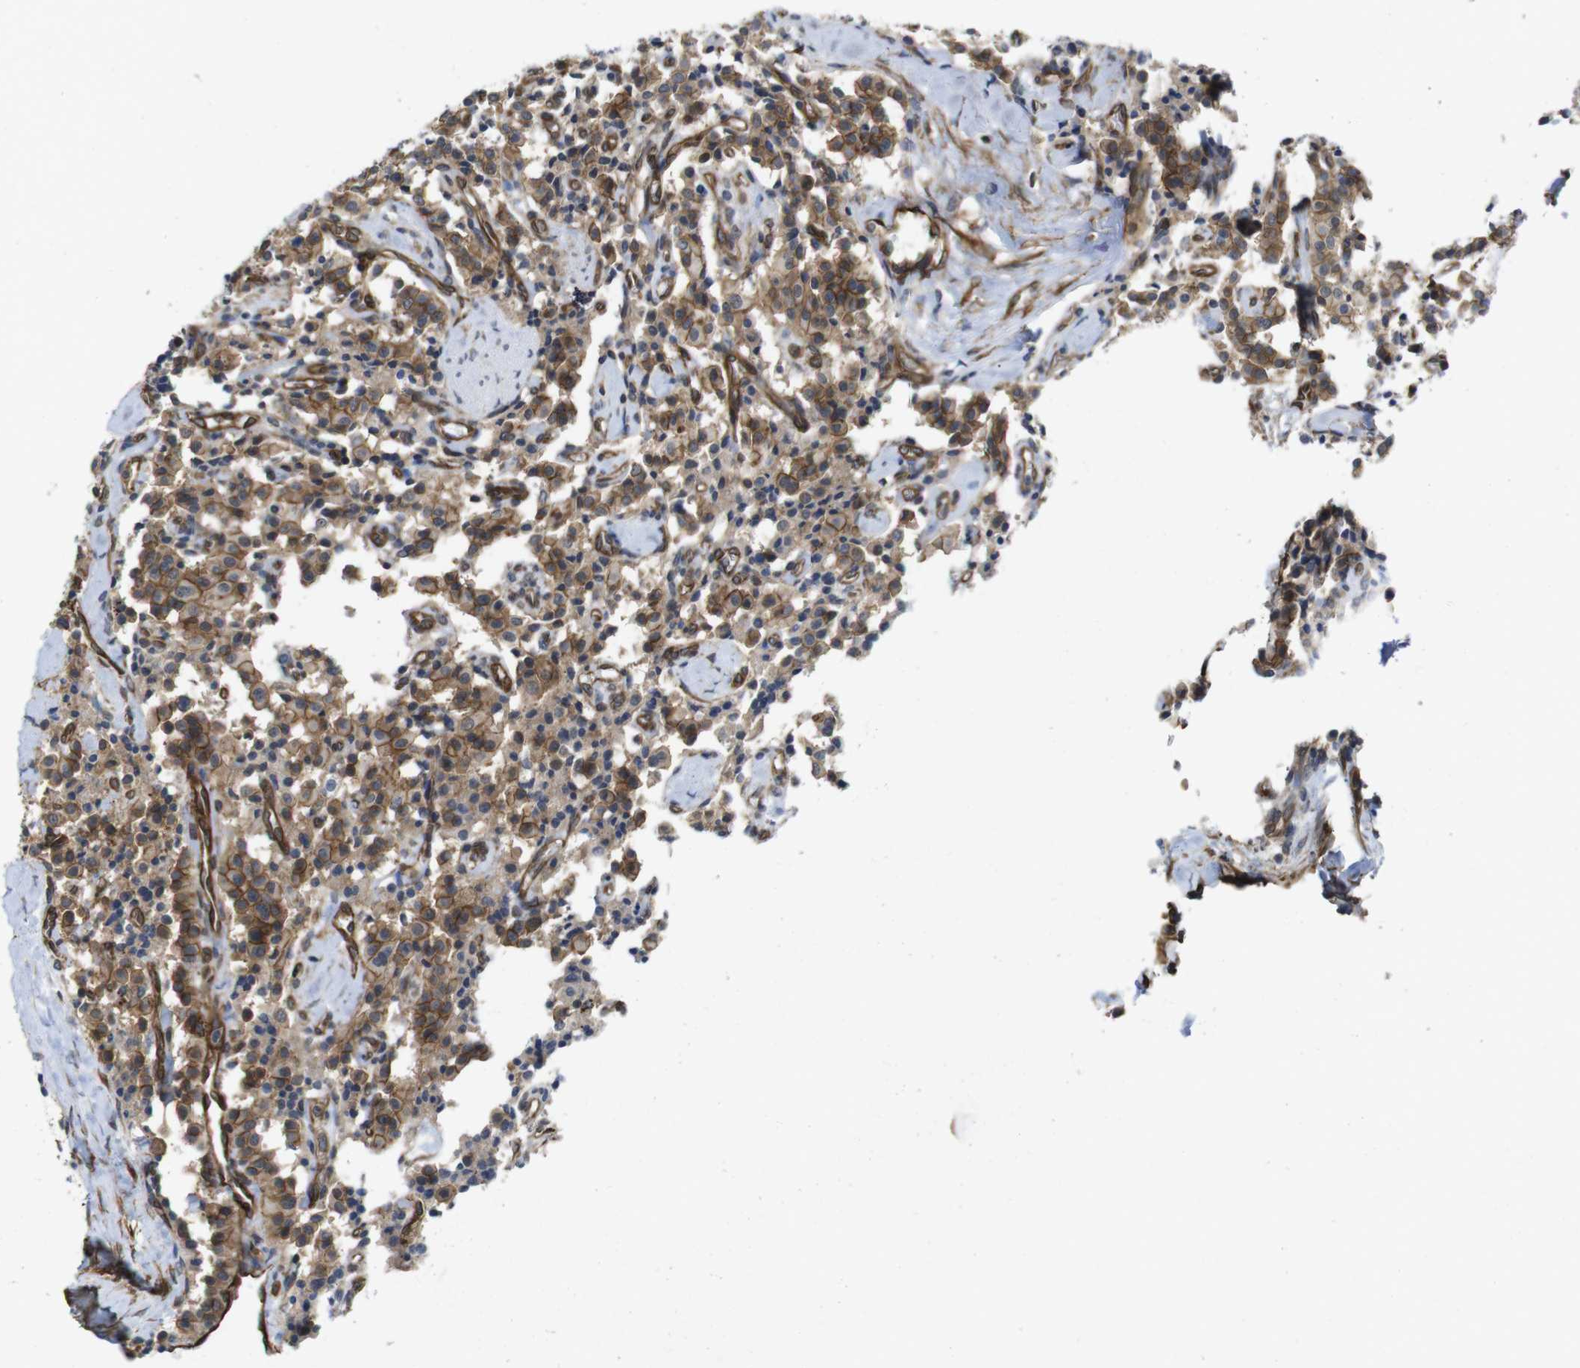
{"staining": {"intensity": "strong", "quantity": ">75%", "location": "cytoplasmic/membranous"}, "tissue": "carcinoid", "cell_type": "Tumor cells", "image_type": "cancer", "snomed": [{"axis": "morphology", "description": "Carcinoid, malignant, NOS"}, {"axis": "topography", "description": "Lung"}], "caption": "IHC staining of carcinoid, which shows high levels of strong cytoplasmic/membranous staining in approximately >75% of tumor cells indicating strong cytoplasmic/membranous protein staining. The staining was performed using DAB (3,3'-diaminobenzidine) (brown) for protein detection and nuclei were counterstained in hematoxylin (blue).", "gene": "ZDHHC5", "patient": {"sex": "male", "age": 30}}